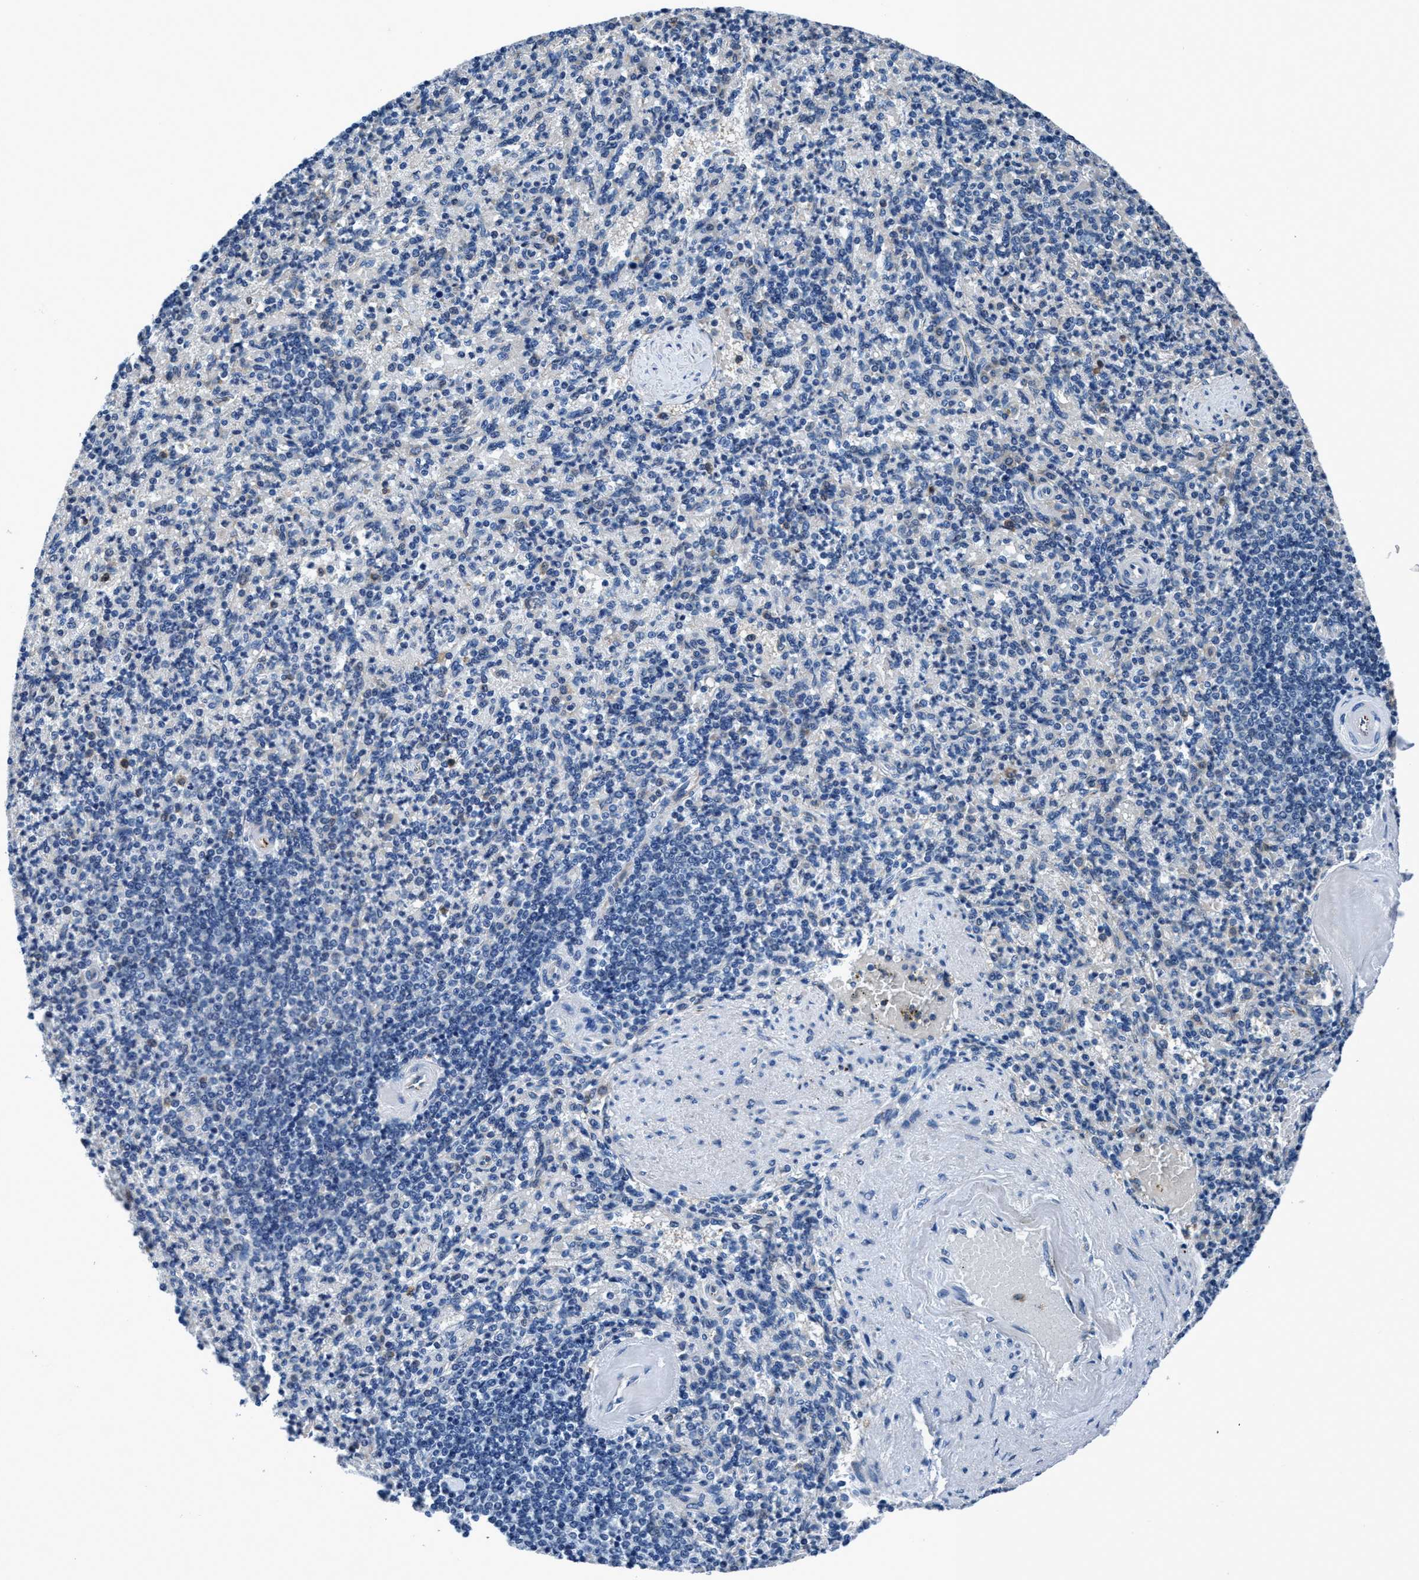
{"staining": {"intensity": "negative", "quantity": "none", "location": "none"}, "tissue": "spleen", "cell_type": "Cells in red pulp", "image_type": "normal", "snomed": [{"axis": "morphology", "description": "Normal tissue, NOS"}, {"axis": "topography", "description": "Spleen"}], "caption": "This is an immunohistochemistry (IHC) histopathology image of unremarkable human spleen. There is no expression in cells in red pulp.", "gene": "TMEM94", "patient": {"sex": "female", "age": 74}}